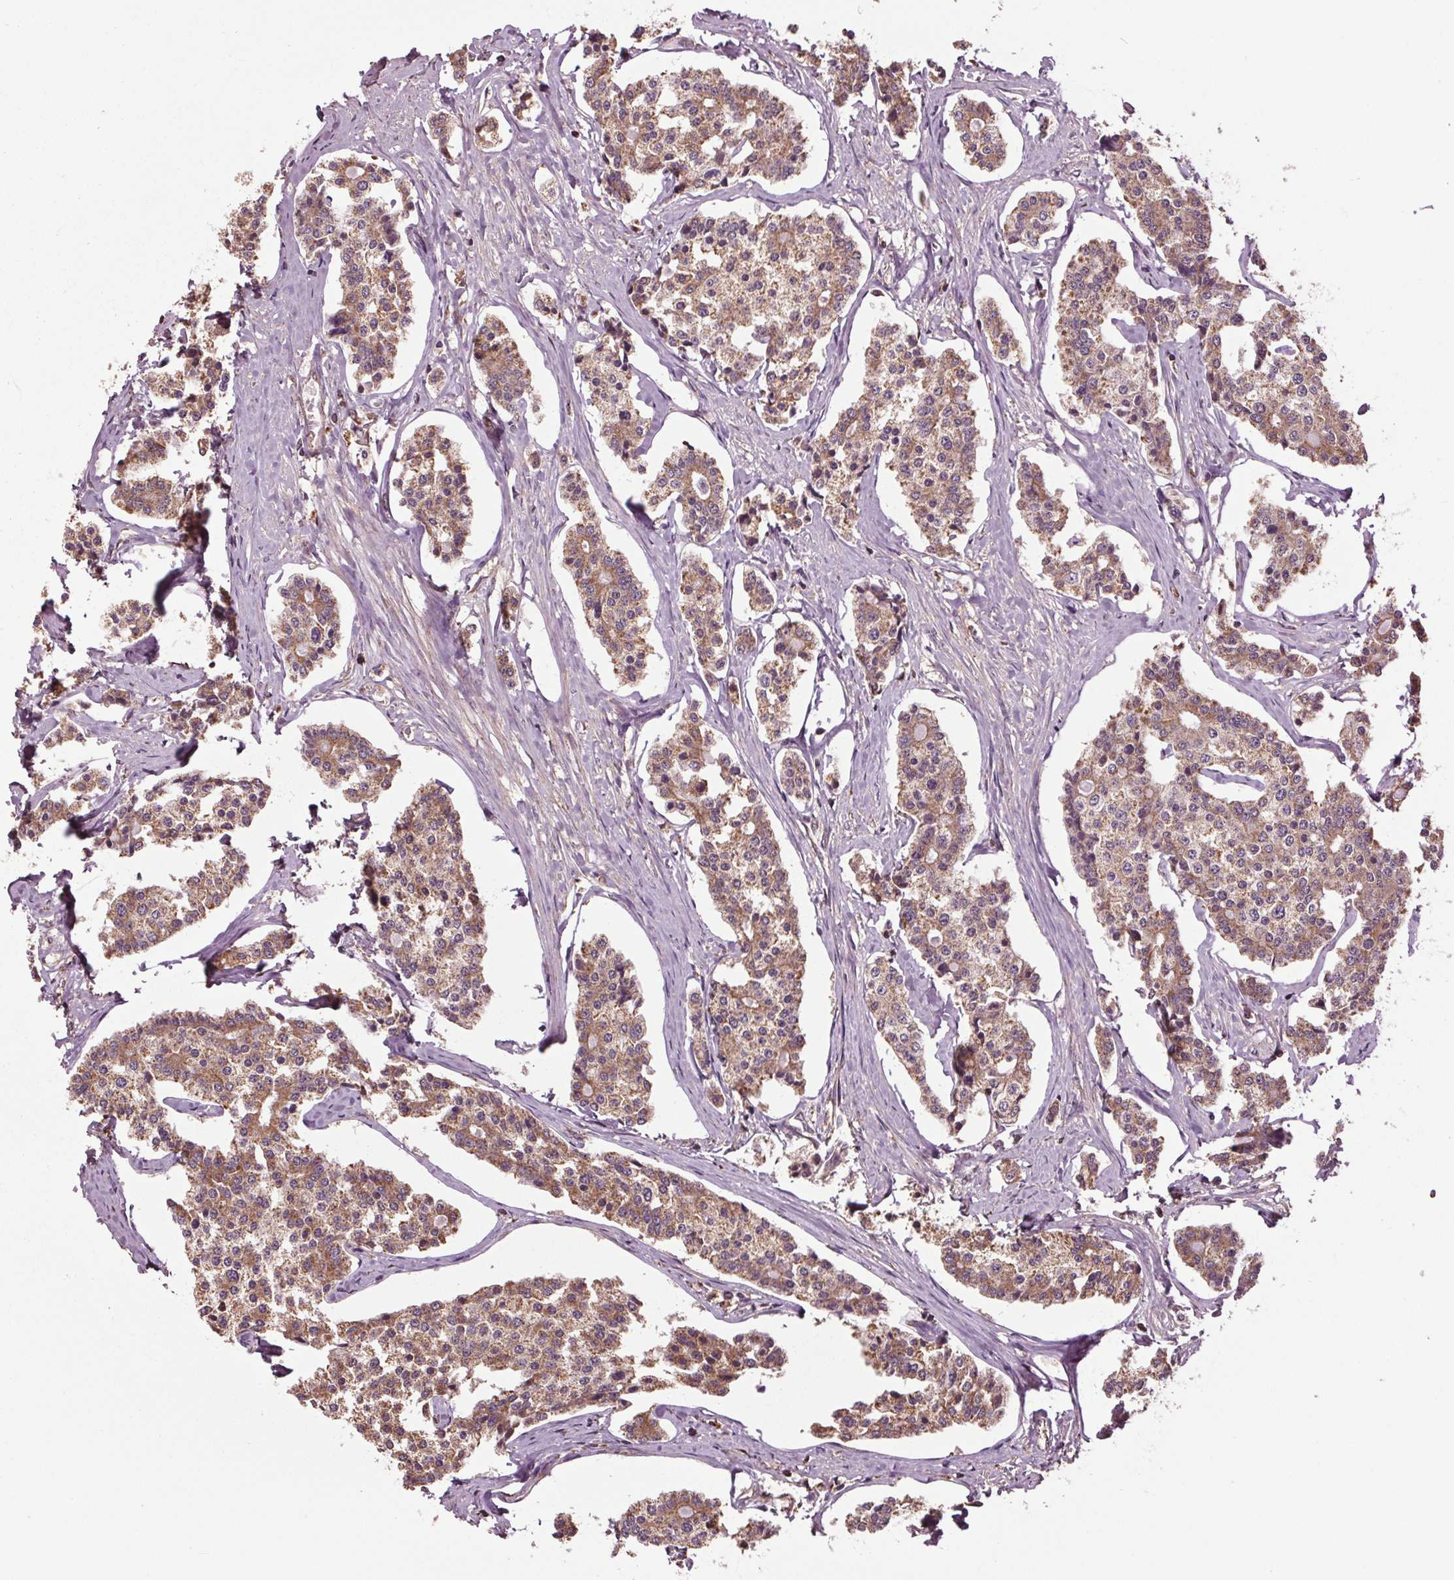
{"staining": {"intensity": "moderate", "quantity": ">75%", "location": "cytoplasmic/membranous"}, "tissue": "carcinoid", "cell_type": "Tumor cells", "image_type": "cancer", "snomed": [{"axis": "morphology", "description": "Carcinoid, malignant, NOS"}, {"axis": "topography", "description": "Small intestine"}], "caption": "Immunohistochemistry (IHC) of human carcinoid shows medium levels of moderate cytoplasmic/membranous positivity in approximately >75% of tumor cells.", "gene": "RNPEP", "patient": {"sex": "female", "age": 65}}